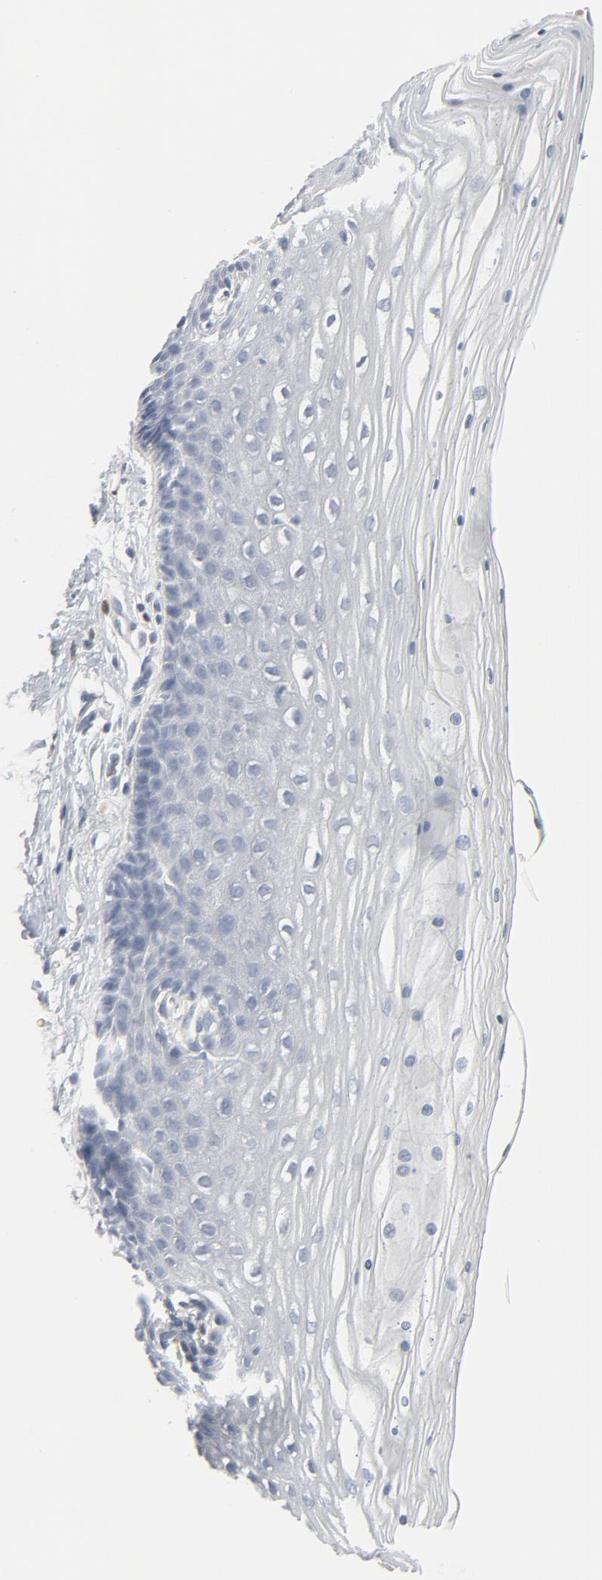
{"staining": {"intensity": "negative", "quantity": "none", "location": "none"}, "tissue": "cervix", "cell_type": "Glandular cells", "image_type": "normal", "snomed": [{"axis": "morphology", "description": "Normal tissue, NOS"}, {"axis": "topography", "description": "Cervix"}], "caption": "This is an IHC micrograph of normal human cervix. There is no expression in glandular cells.", "gene": "MITF", "patient": {"sex": "female", "age": 40}}